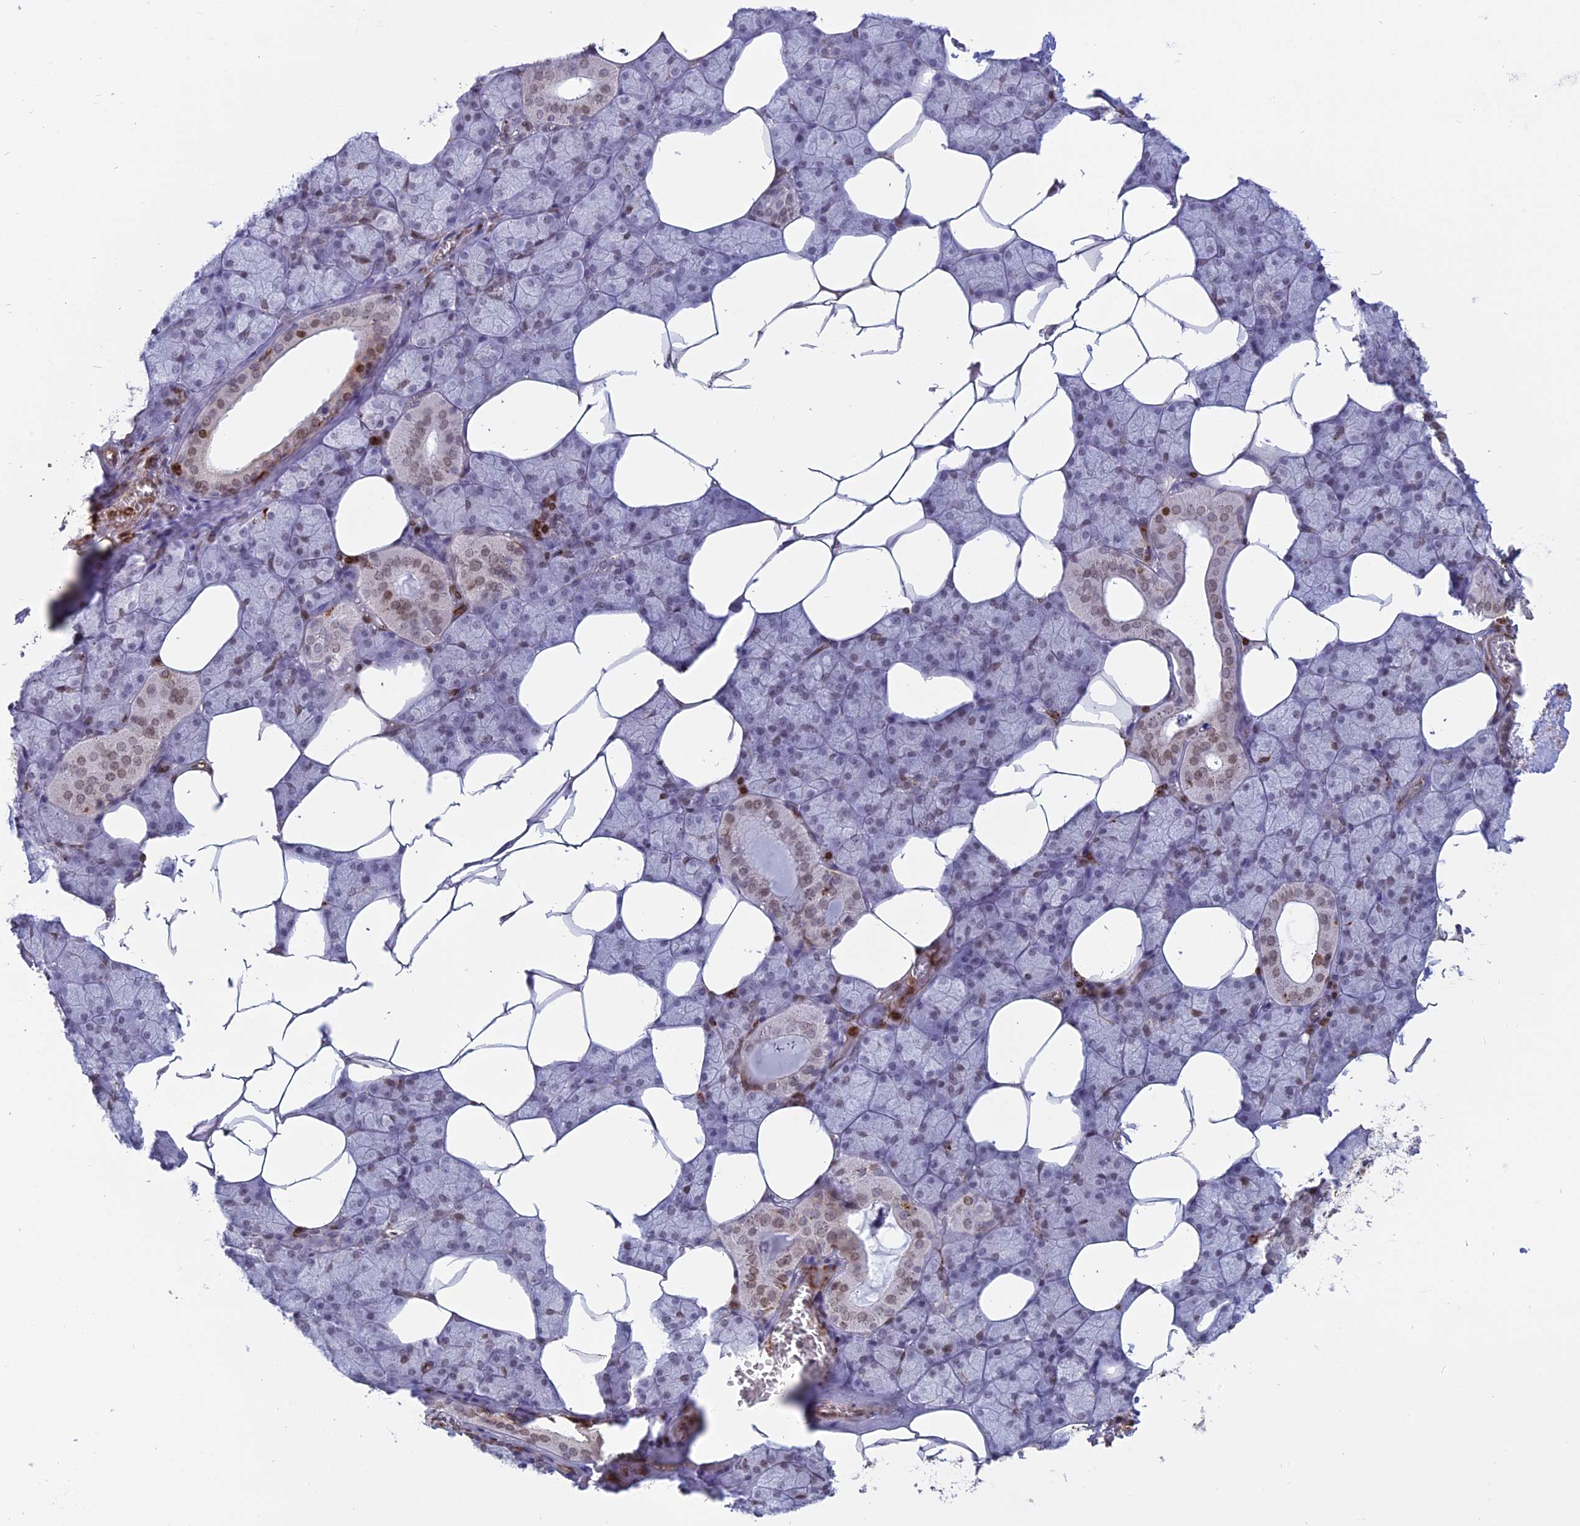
{"staining": {"intensity": "weak", "quantity": "<25%", "location": "nuclear"}, "tissue": "salivary gland", "cell_type": "Glandular cells", "image_type": "normal", "snomed": [{"axis": "morphology", "description": "Normal tissue, NOS"}, {"axis": "topography", "description": "Salivary gland"}], "caption": "Immunohistochemistry of benign human salivary gland reveals no staining in glandular cells.", "gene": "APOBR", "patient": {"sex": "male", "age": 62}}